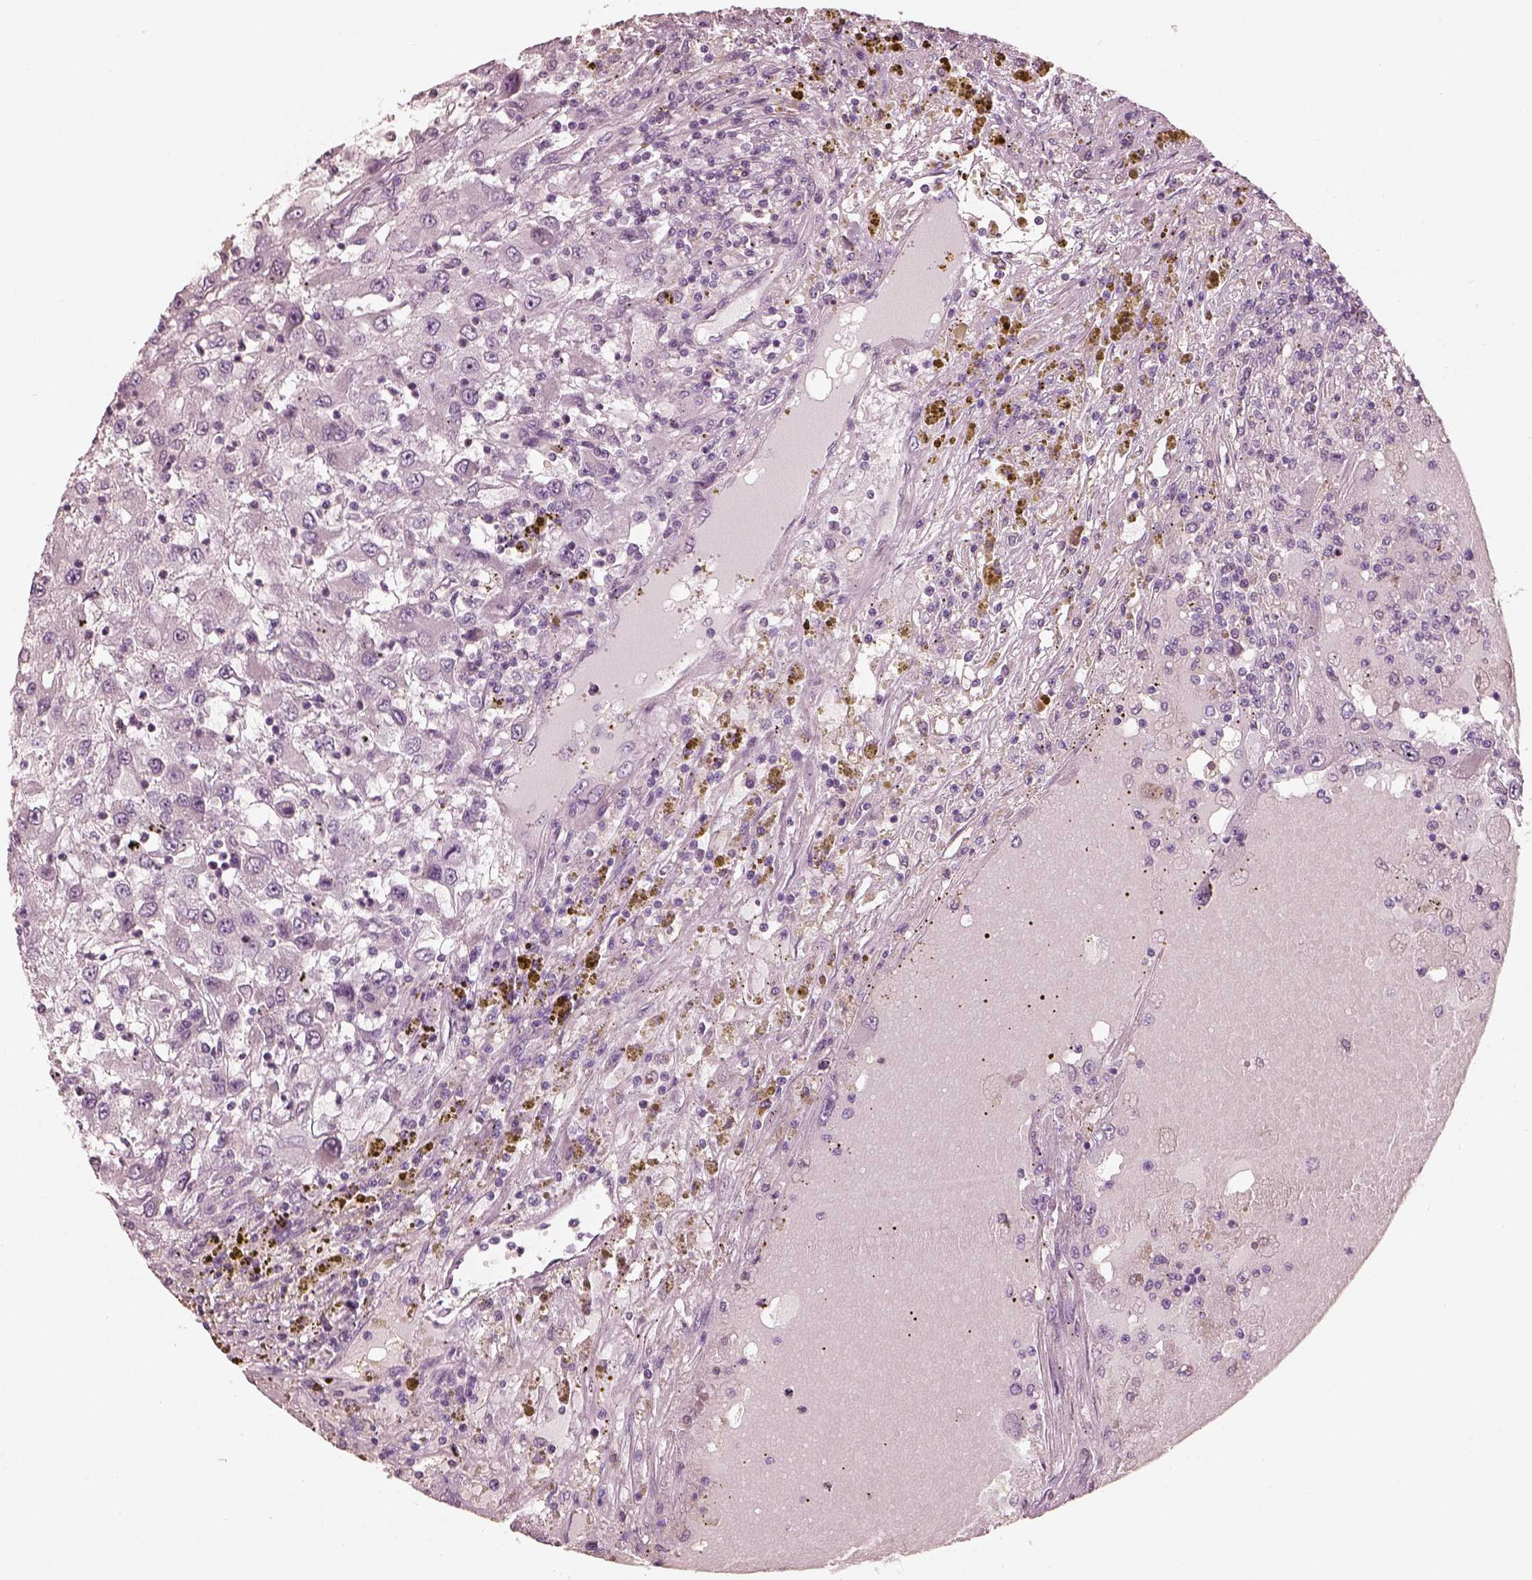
{"staining": {"intensity": "negative", "quantity": "none", "location": "none"}, "tissue": "renal cancer", "cell_type": "Tumor cells", "image_type": "cancer", "snomed": [{"axis": "morphology", "description": "Adenocarcinoma, NOS"}, {"axis": "topography", "description": "Kidney"}], "caption": "Immunohistochemistry (IHC) photomicrograph of renal cancer stained for a protein (brown), which reveals no staining in tumor cells.", "gene": "R3HDML", "patient": {"sex": "female", "age": 67}}